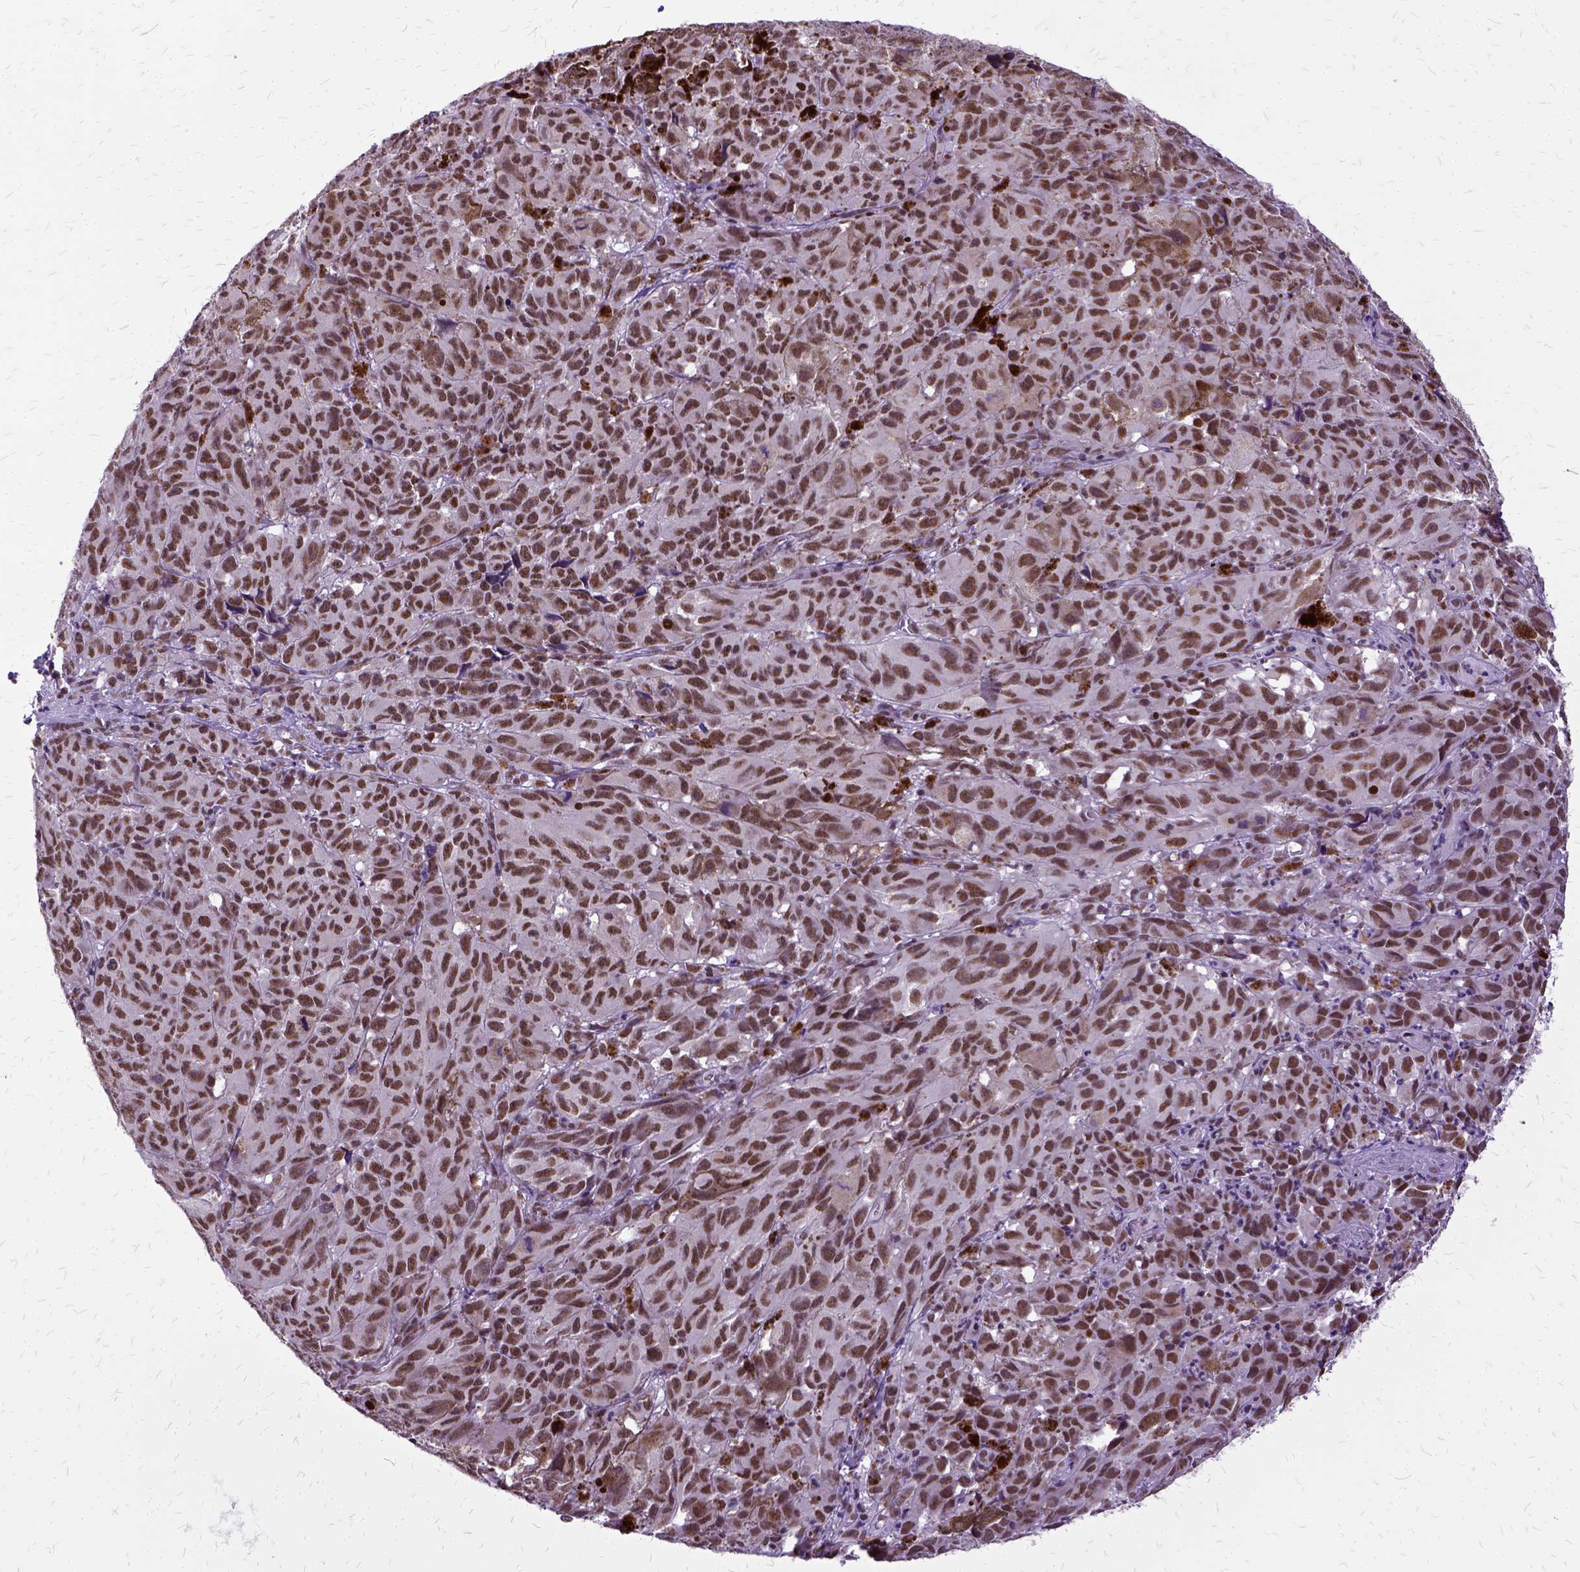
{"staining": {"intensity": "moderate", "quantity": ">75%", "location": "nuclear"}, "tissue": "melanoma", "cell_type": "Tumor cells", "image_type": "cancer", "snomed": [{"axis": "morphology", "description": "Malignant melanoma, NOS"}, {"axis": "topography", "description": "Vulva, labia, clitoris and Bartholin´s gland, NO"}], "caption": "Immunohistochemistry (IHC) histopathology image of neoplastic tissue: malignant melanoma stained using immunohistochemistry (IHC) exhibits medium levels of moderate protein expression localized specifically in the nuclear of tumor cells, appearing as a nuclear brown color.", "gene": "SETD1A", "patient": {"sex": "female", "age": 75}}